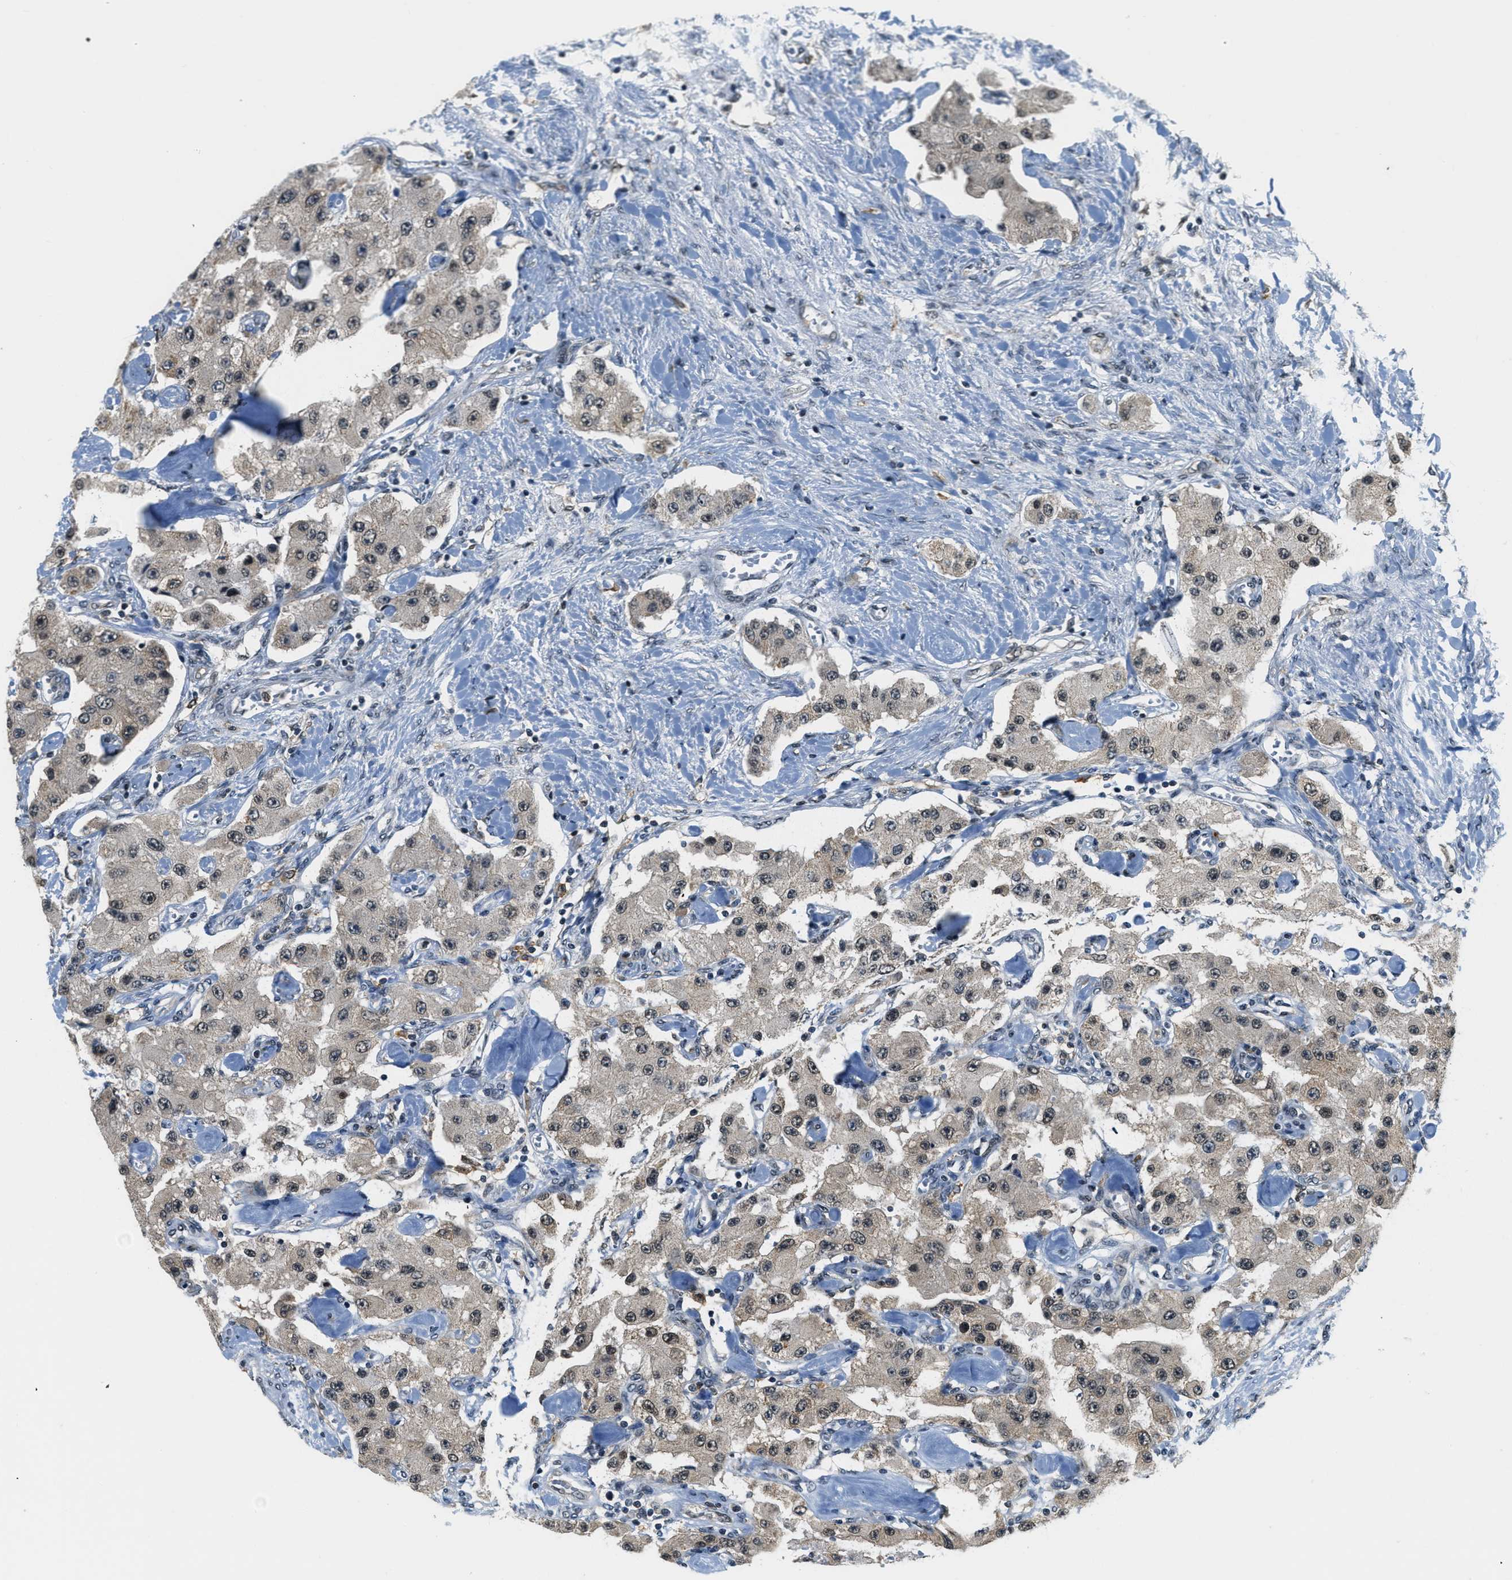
{"staining": {"intensity": "moderate", "quantity": "<25%", "location": "nuclear"}, "tissue": "carcinoid", "cell_type": "Tumor cells", "image_type": "cancer", "snomed": [{"axis": "morphology", "description": "Carcinoid, malignant, NOS"}, {"axis": "topography", "description": "Pancreas"}], "caption": "Tumor cells exhibit moderate nuclear expression in about <25% of cells in carcinoid (malignant).", "gene": "RAB11FIP1", "patient": {"sex": "male", "age": 41}}